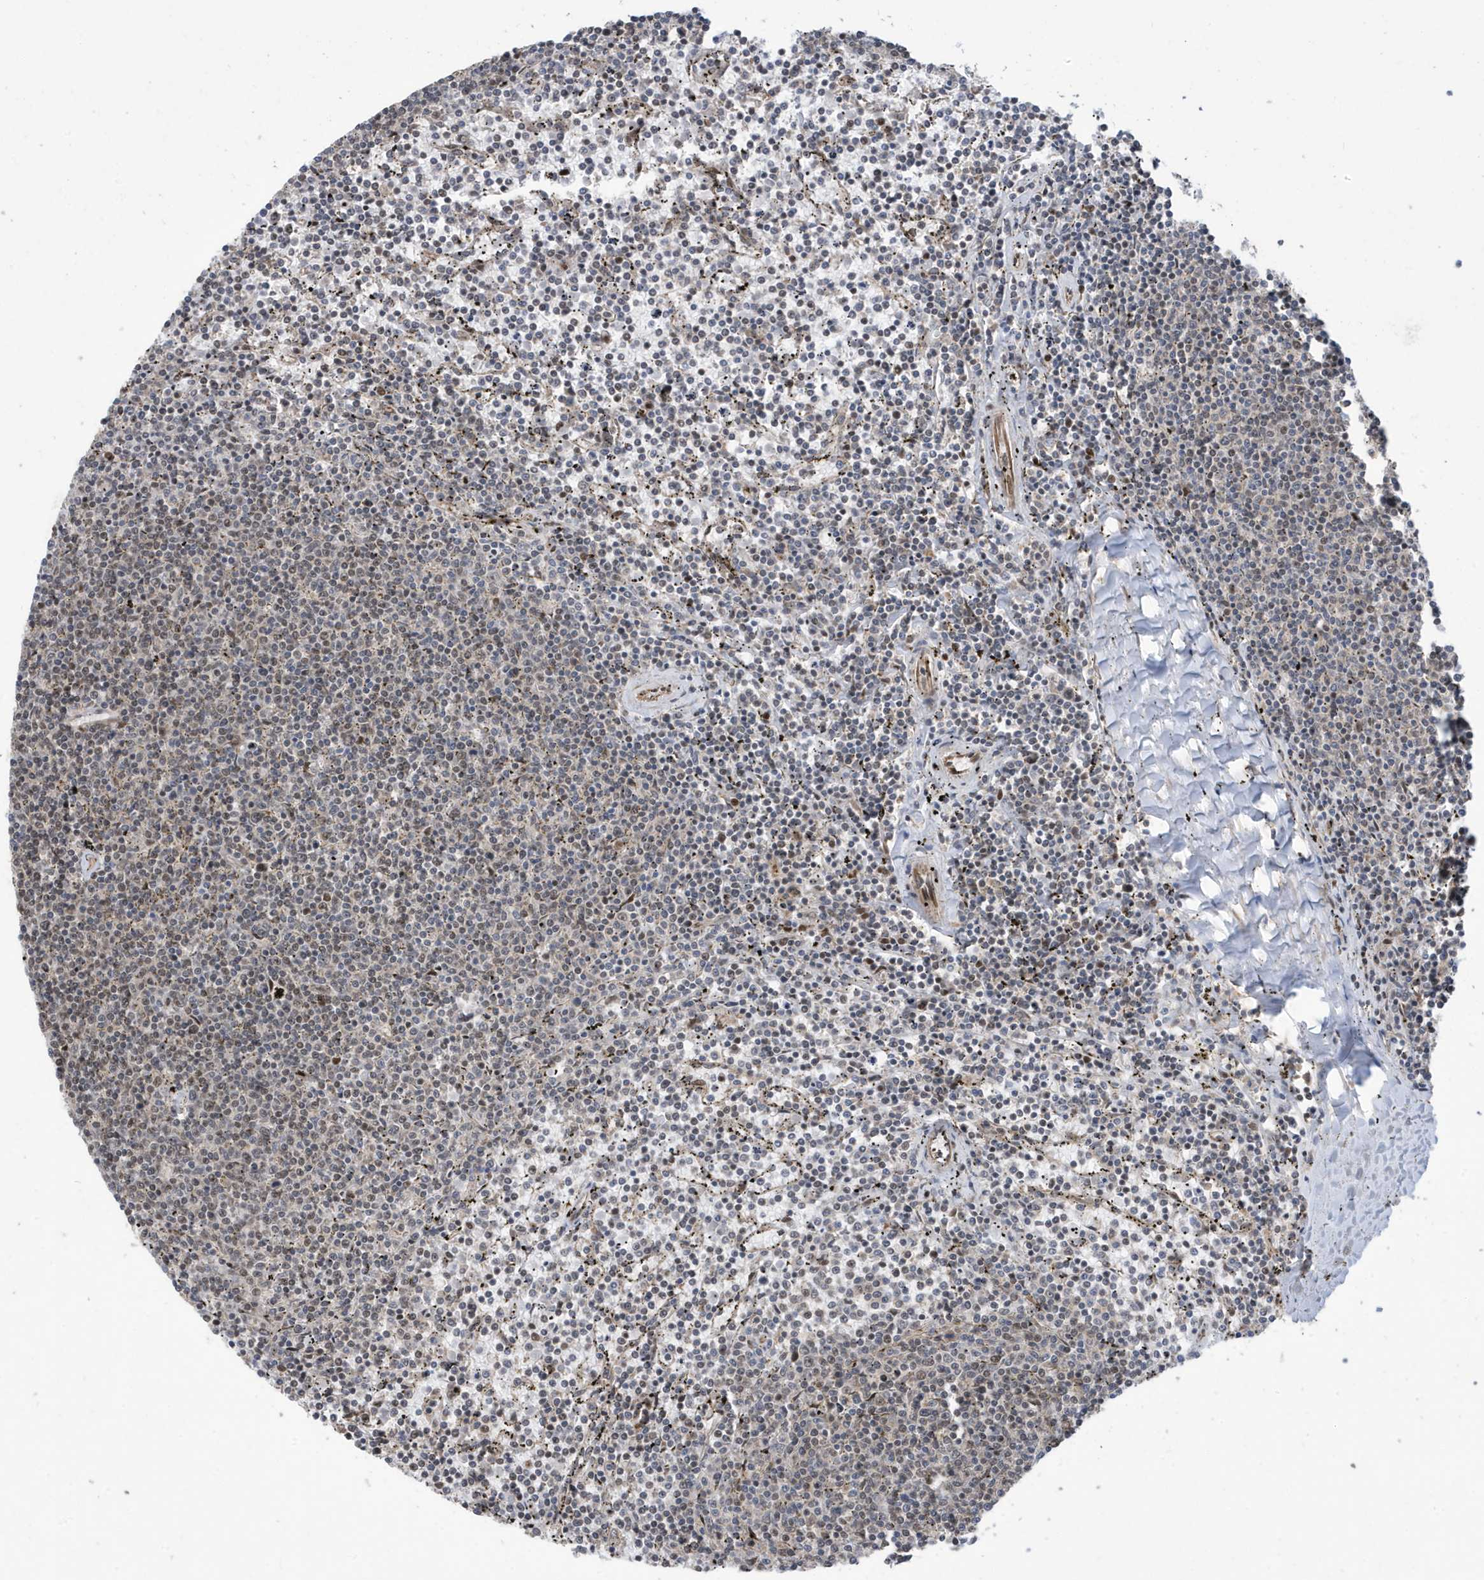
{"staining": {"intensity": "negative", "quantity": "none", "location": "none"}, "tissue": "lymphoma", "cell_type": "Tumor cells", "image_type": "cancer", "snomed": [{"axis": "morphology", "description": "Malignant lymphoma, non-Hodgkin's type, Low grade"}, {"axis": "topography", "description": "Spleen"}], "caption": "An immunohistochemistry (IHC) image of lymphoma is shown. There is no staining in tumor cells of lymphoma.", "gene": "FAM9B", "patient": {"sex": "female", "age": 50}}